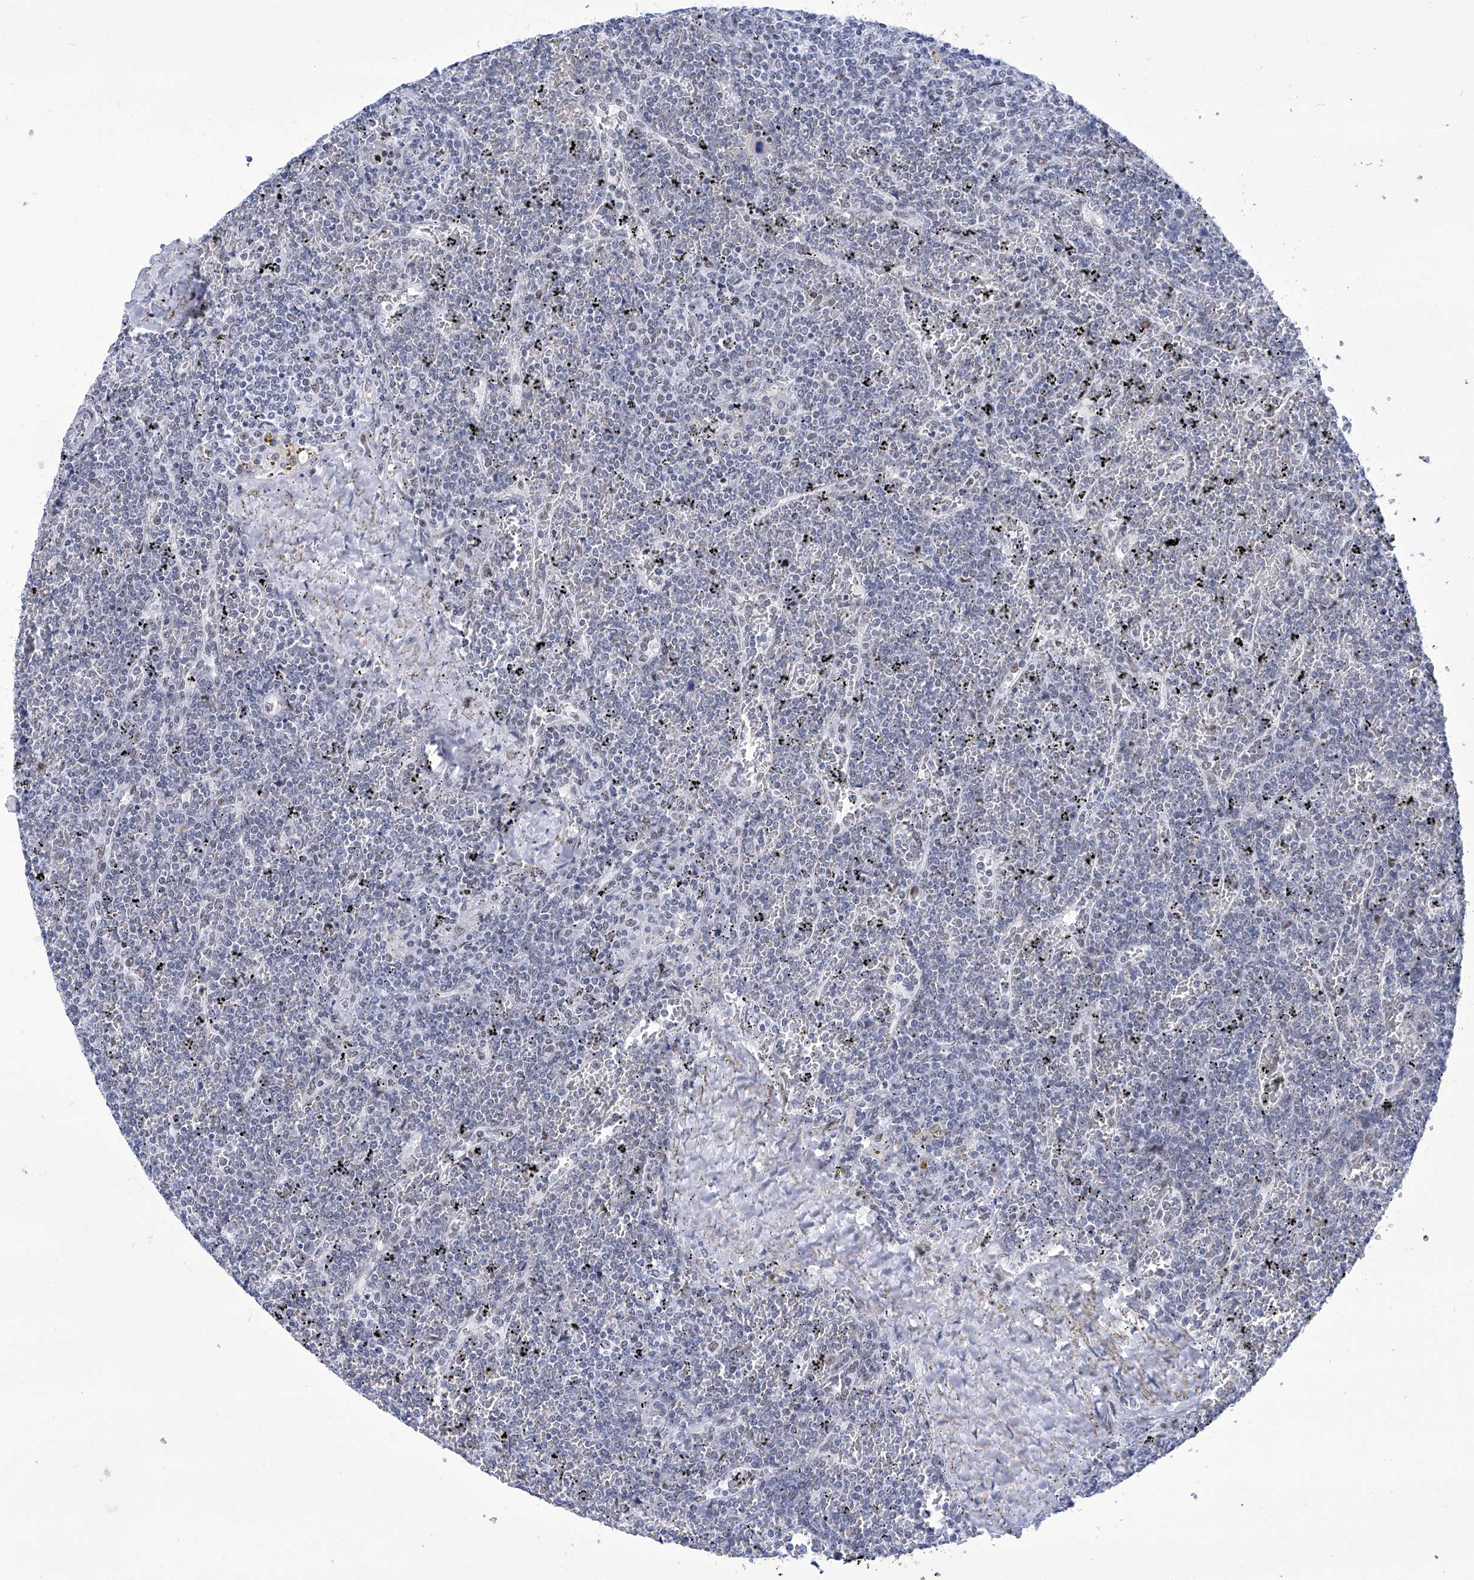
{"staining": {"intensity": "negative", "quantity": "none", "location": "none"}, "tissue": "lymphoma", "cell_type": "Tumor cells", "image_type": "cancer", "snomed": [{"axis": "morphology", "description": "Malignant lymphoma, non-Hodgkin's type, Low grade"}, {"axis": "topography", "description": "Spleen"}], "caption": "DAB immunohistochemical staining of human malignant lymphoma, non-Hodgkin's type (low-grade) reveals no significant staining in tumor cells.", "gene": "SART1", "patient": {"sex": "female", "age": 19}}